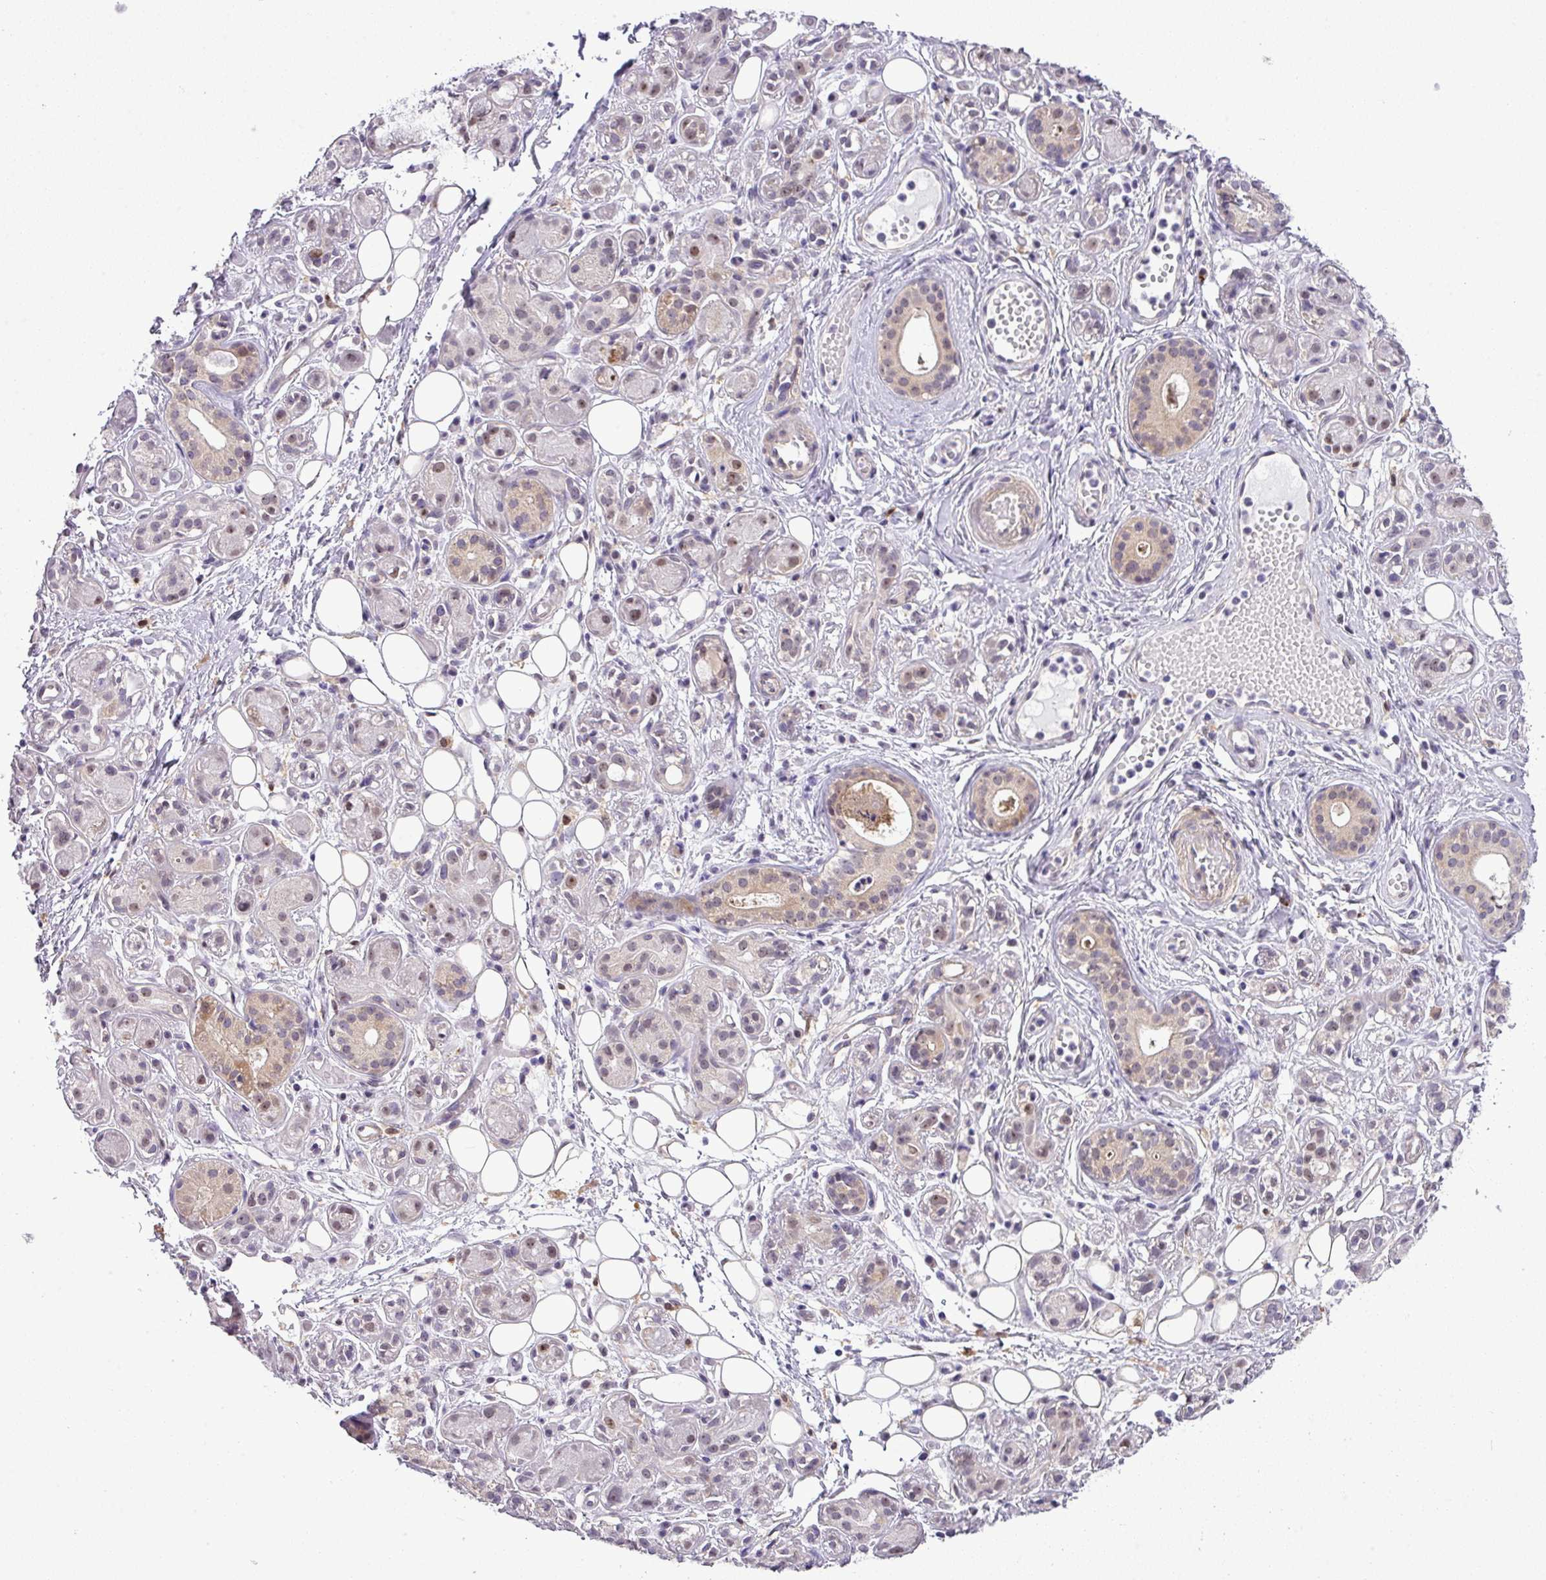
{"staining": {"intensity": "weak", "quantity": "25%-75%", "location": "cytoplasmic/membranous"}, "tissue": "salivary gland", "cell_type": "Glandular cells", "image_type": "normal", "snomed": [{"axis": "morphology", "description": "Normal tissue, NOS"}, {"axis": "topography", "description": "Salivary gland"}], "caption": "An immunohistochemistry histopathology image of unremarkable tissue is shown. Protein staining in brown shows weak cytoplasmic/membranous positivity in salivary gland within glandular cells. Immunohistochemistry stains the protein in brown and the nuclei are stained blue.", "gene": "MAK16", "patient": {"sex": "male", "age": 54}}